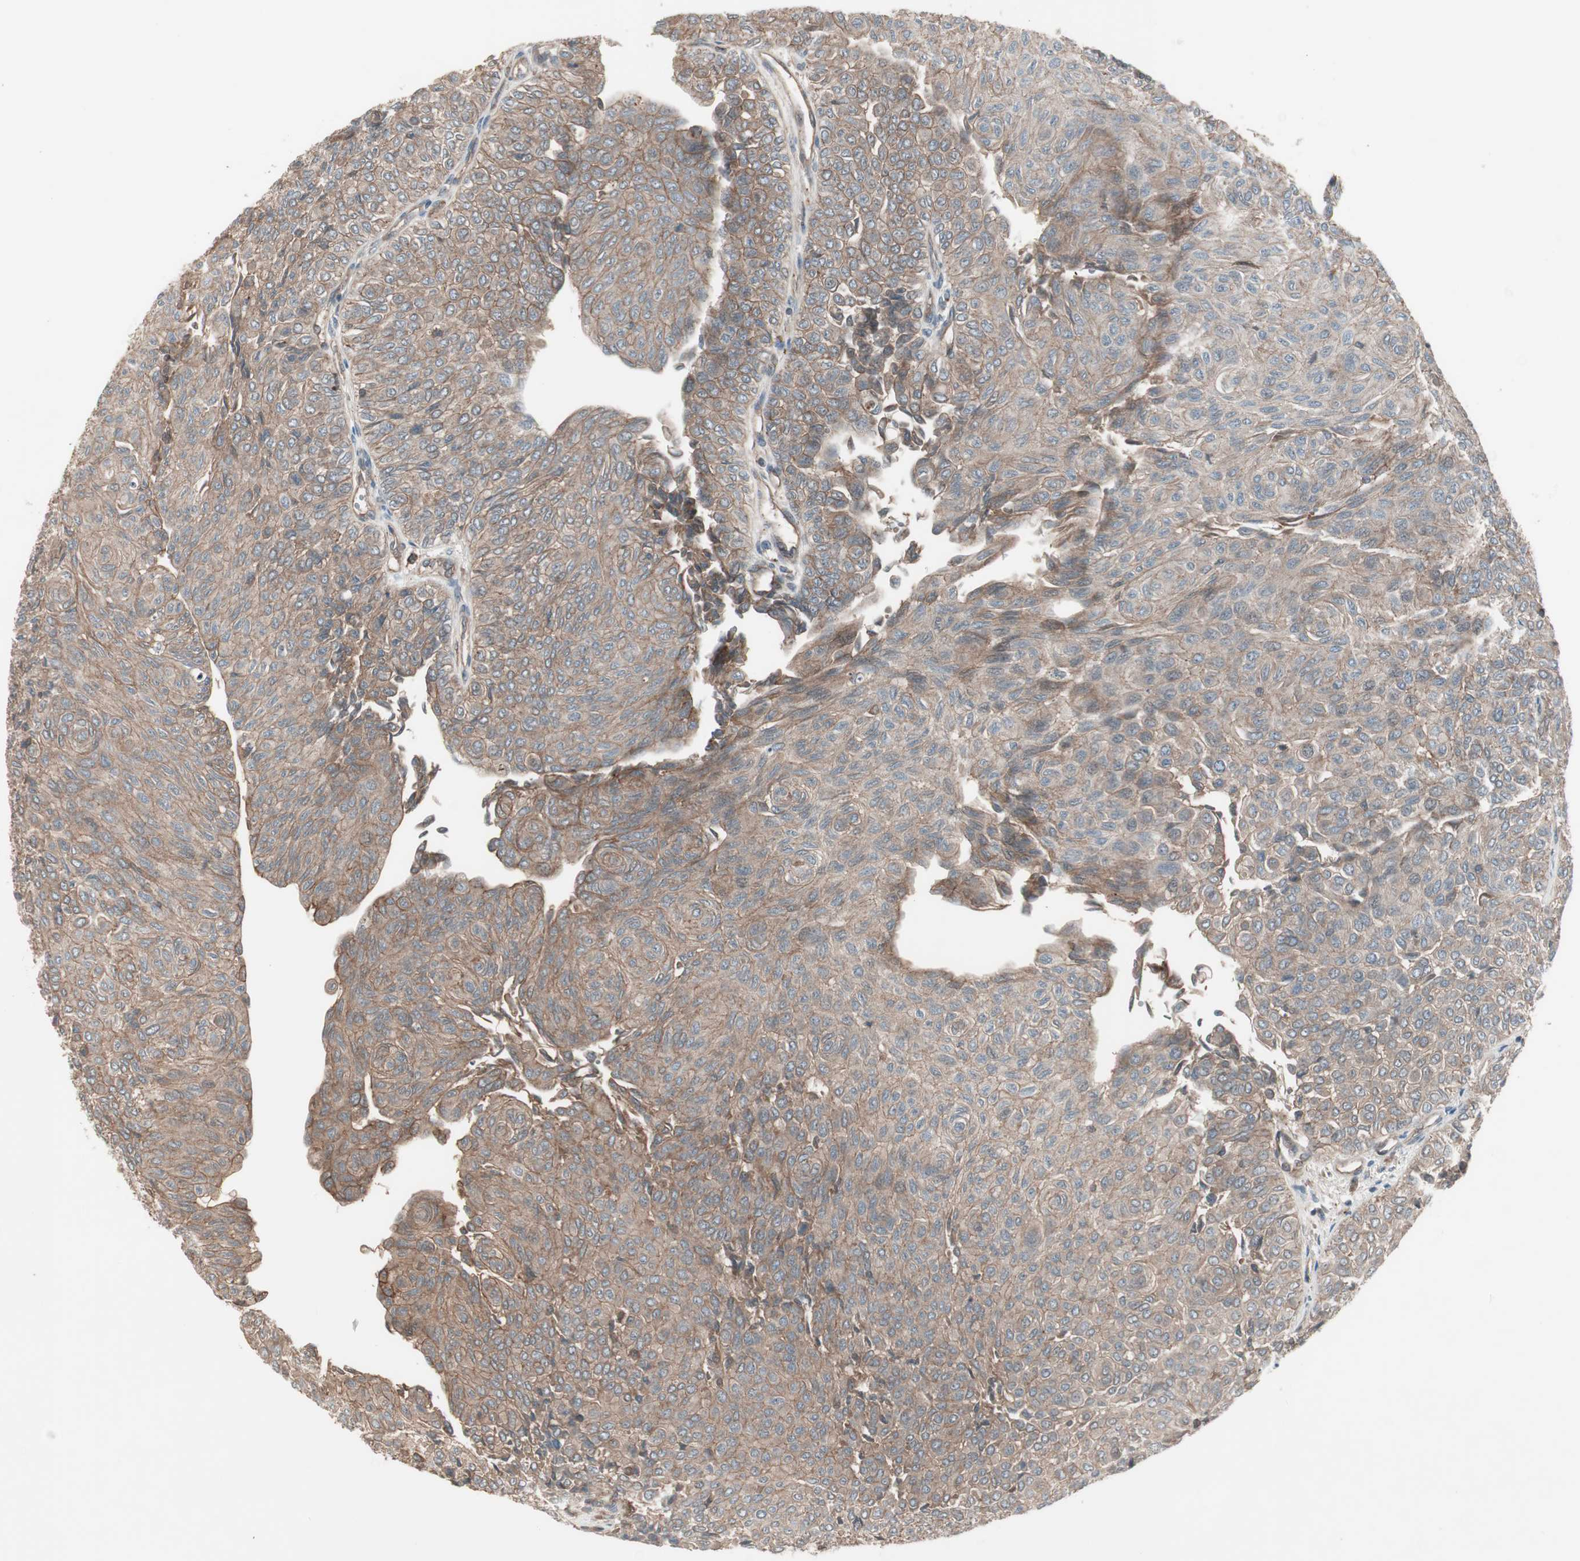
{"staining": {"intensity": "moderate", "quantity": ">75%", "location": "cytoplasmic/membranous"}, "tissue": "urothelial cancer", "cell_type": "Tumor cells", "image_type": "cancer", "snomed": [{"axis": "morphology", "description": "Urothelial carcinoma, Low grade"}, {"axis": "topography", "description": "Urinary bladder"}], "caption": "Tumor cells demonstrate medium levels of moderate cytoplasmic/membranous staining in approximately >75% of cells in human urothelial cancer.", "gene": "TFPI", "patient": {"sex": "male", "age": 78}}